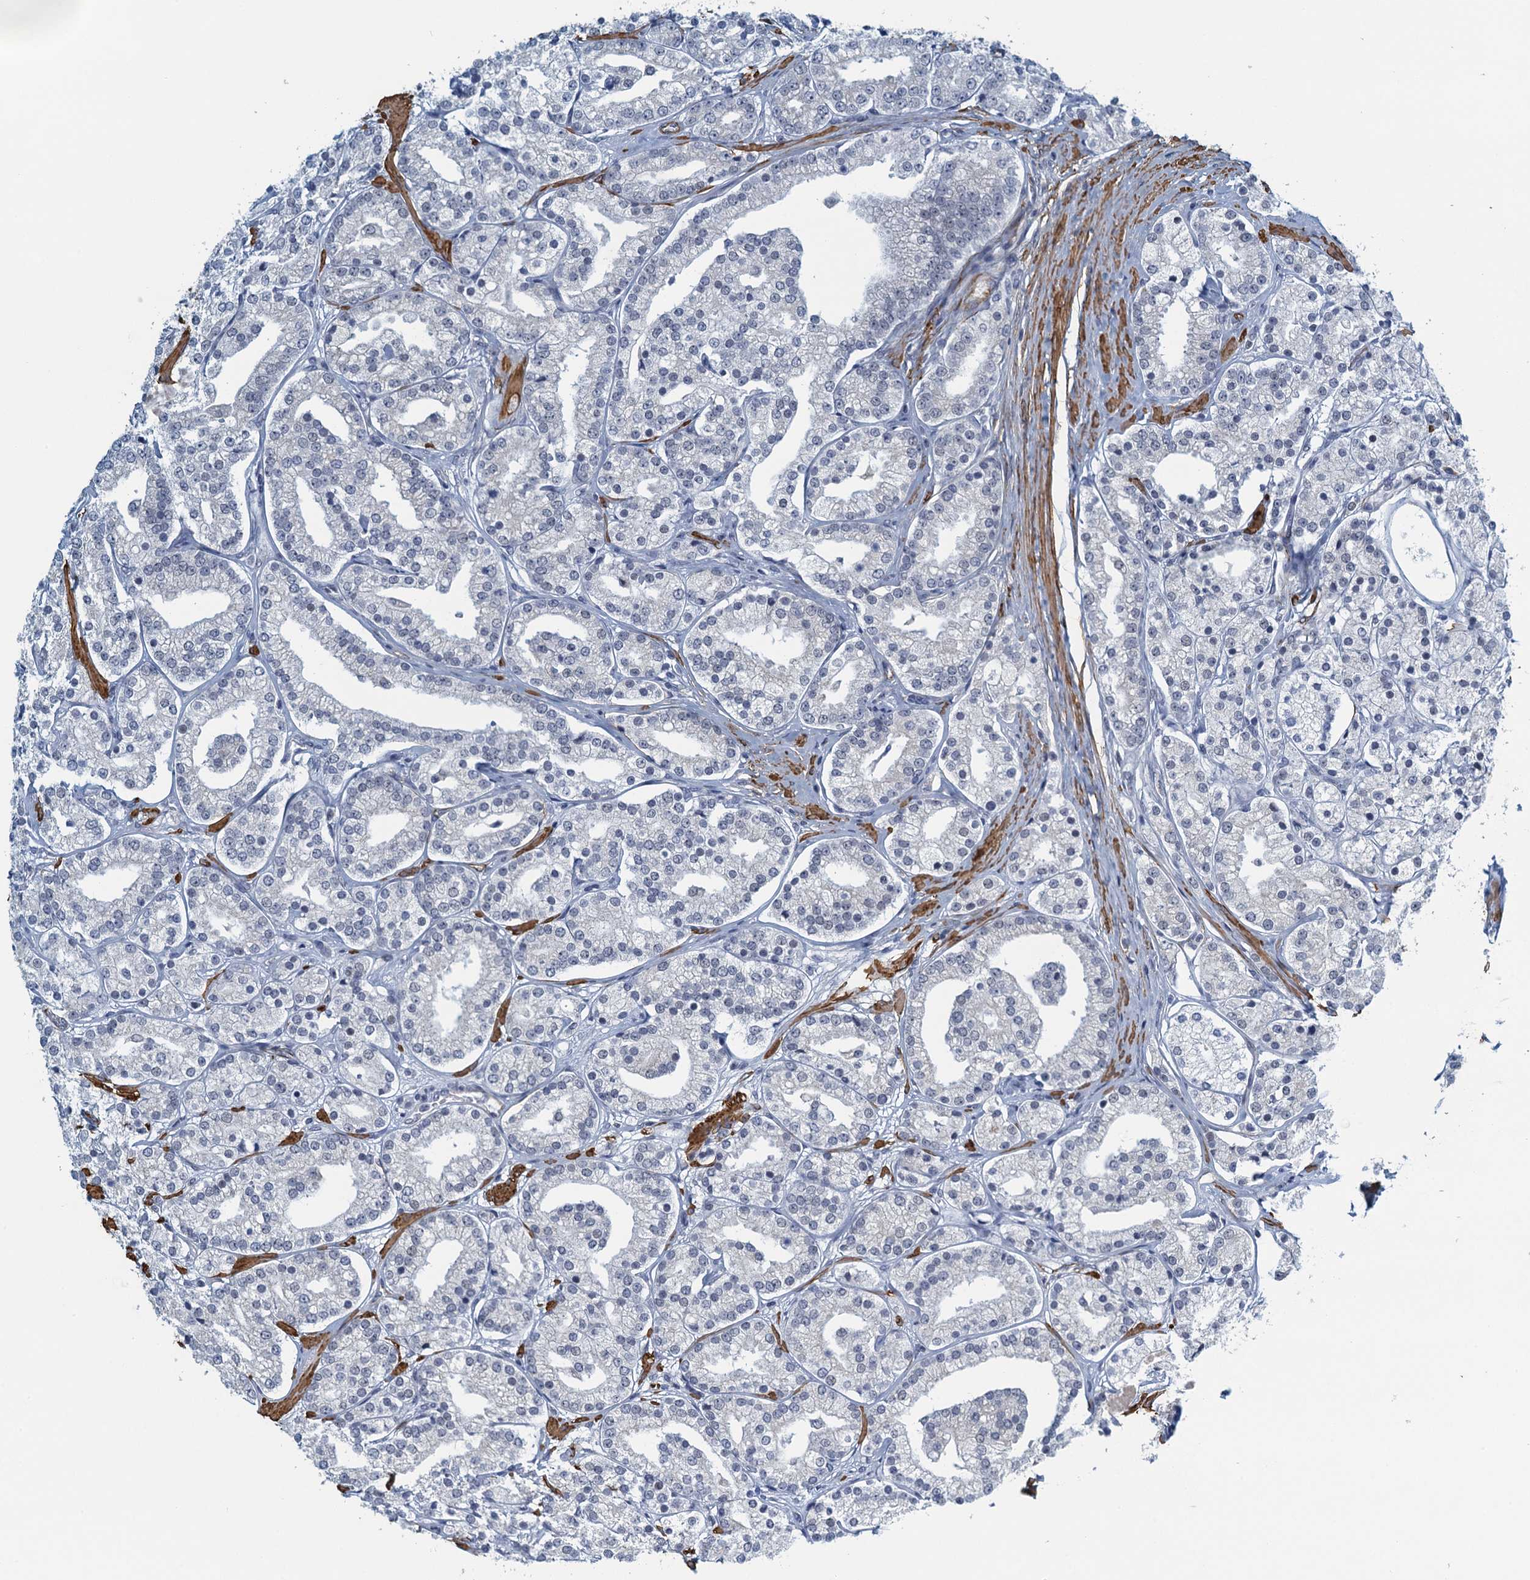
{"staining": {"intensity": "negative", "quantity": "none", "location": "none"}, "tissue": "prostate cancer", "cell_type": "Tumor cells", "image_type": "cancer", "snomed": [{"axis": "morphology", "description": "Adenocarcinoma, High grade"}, {"axis": "topography", "description": "Prostate"}], "caption": "A micrograph of human prostate cancer (adenocarcinoma (high-grade)) is negative for staining in tumor cells.", "gene": "ALG2", "patient": {"sex": "male", "age": 69}}